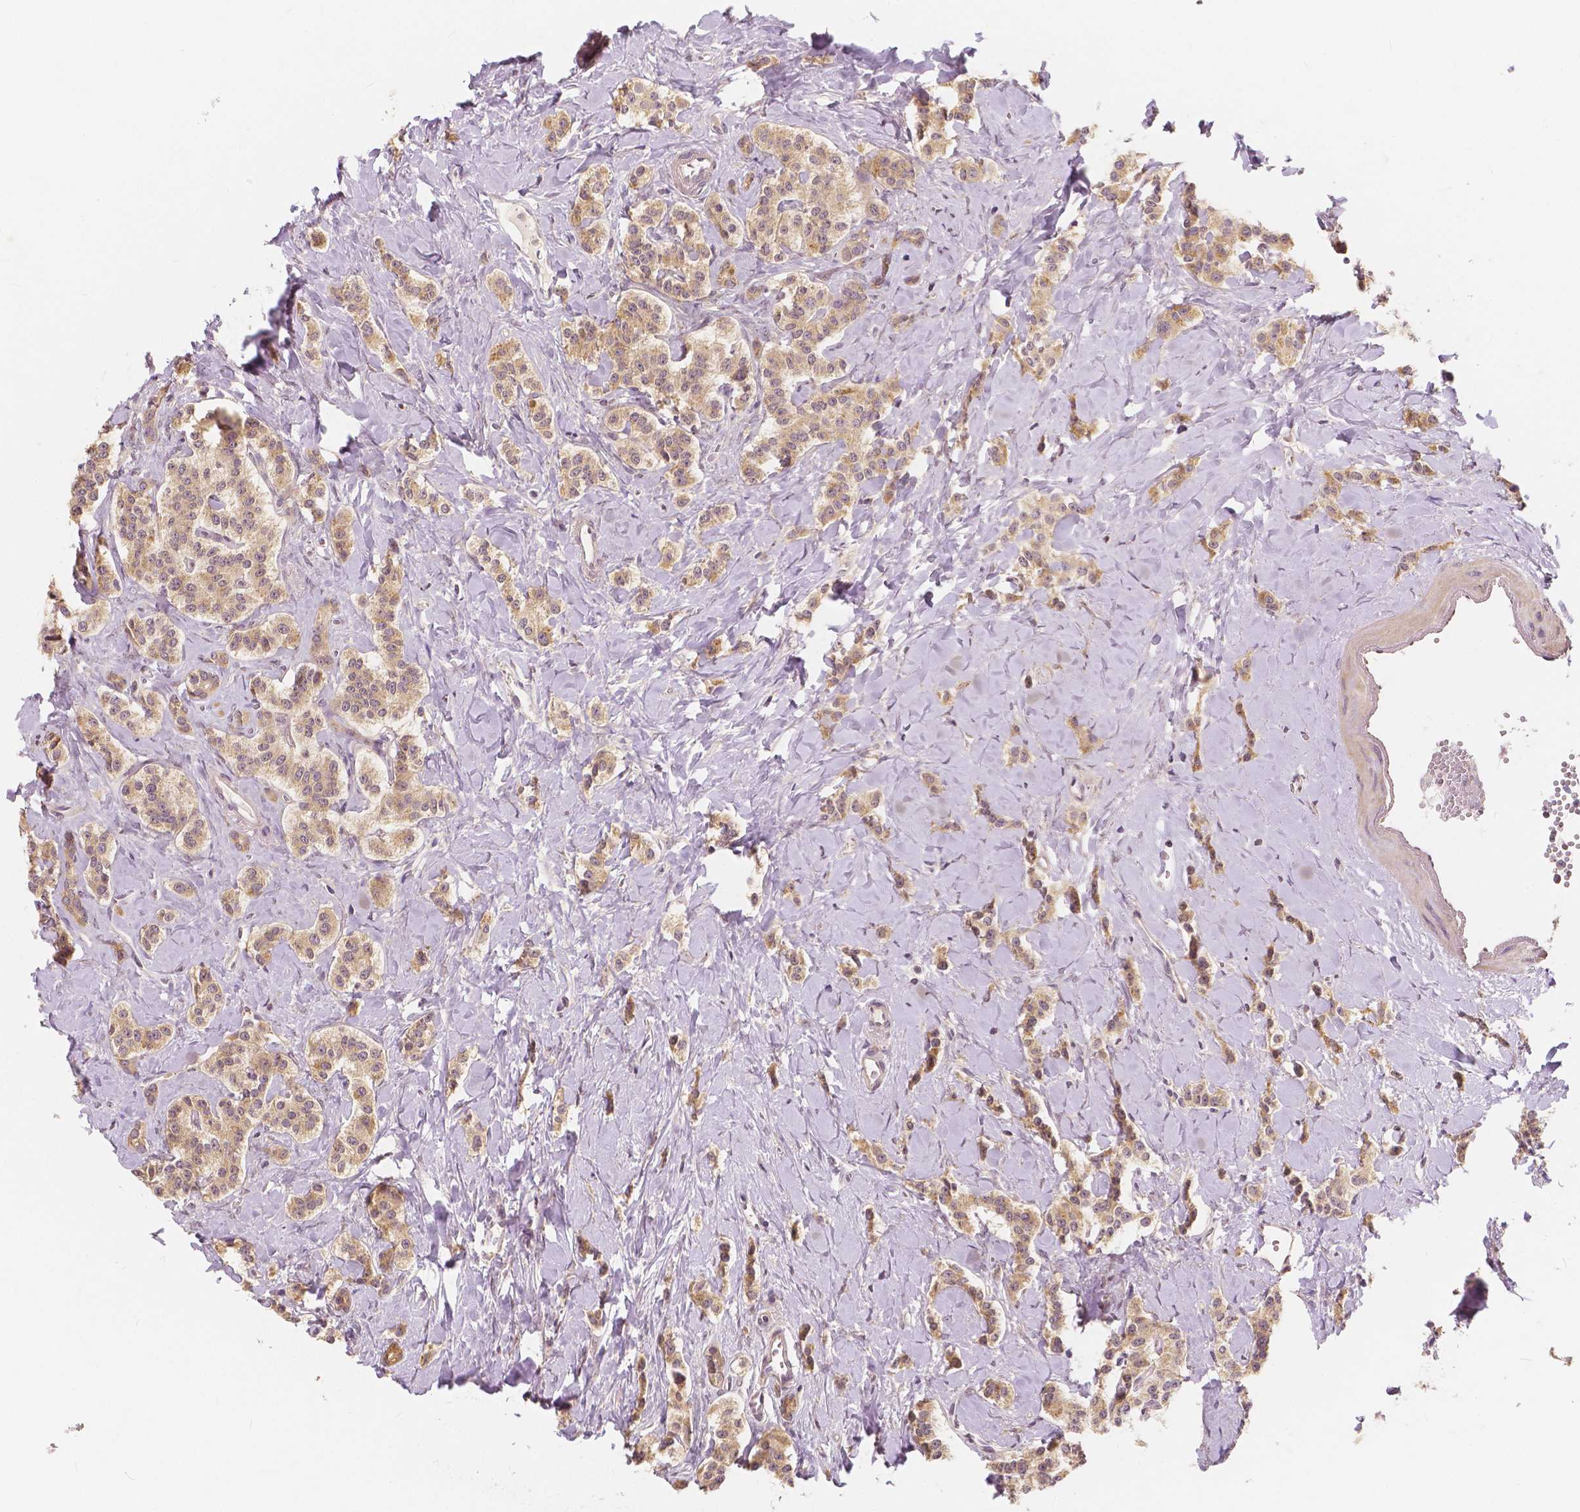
{"staining": {"intensity": "weak", "quantity": ">75%", "location": "cytoplasmic/membranous"}, "tissue": "carcinoid", "cell_type": "Tumor cells", "image_type": "cancer", "snomed": [{"axis": "morphology", "description": "Normal tissue, NOS"}, {"axis": "morphology", "description": "Carcinoid, malignant, NOS"}, {"axis": "topography", "description": "Pancreas"}], "caption": "Brown immunohistochemical staining in human malignant carcinoid exhibits weak cytoplasmic/membranous expression in approximately >75% of tumor cells.", "gene": "SNX12", "patient": {"sex": "male", "age": 36}}